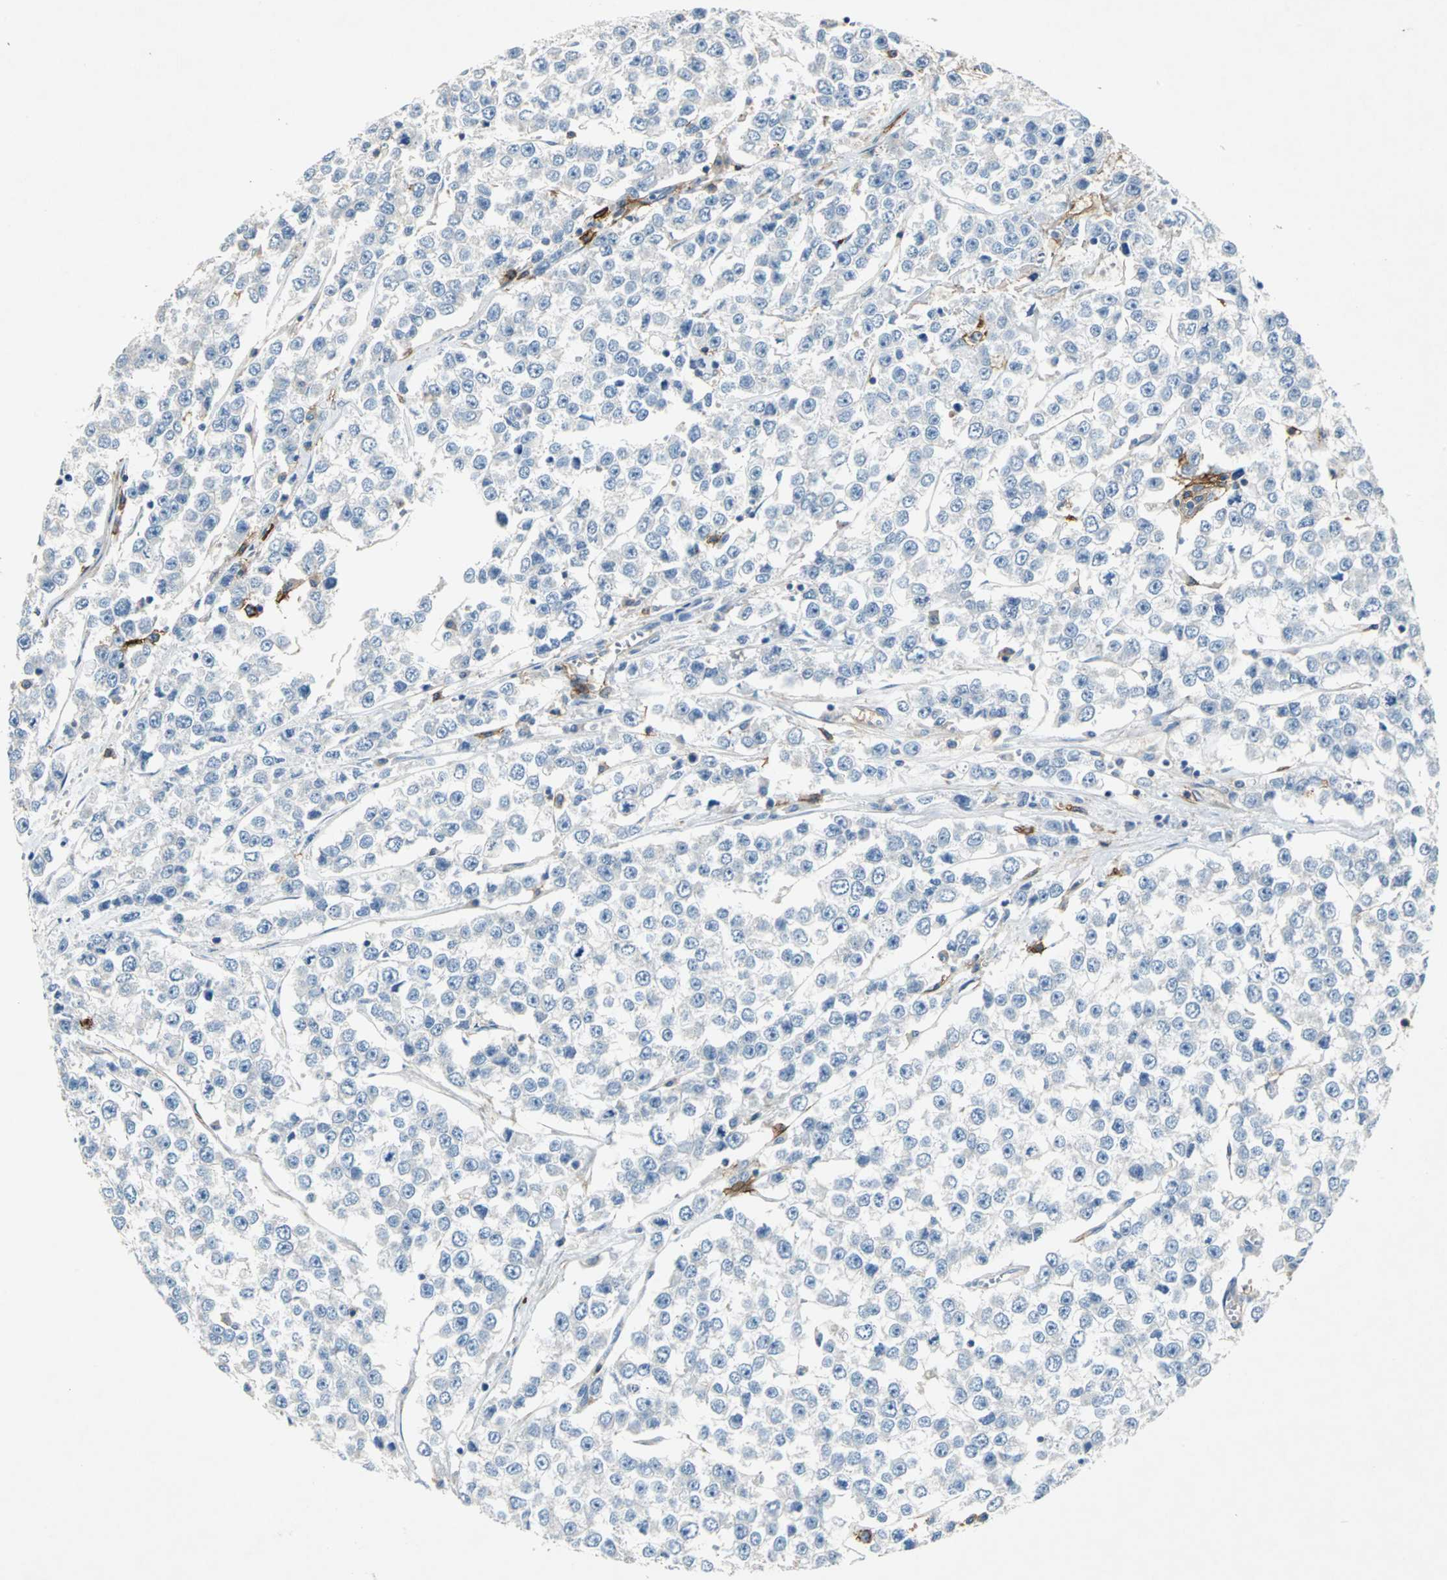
{"staining": {"intensity": "negative", "quantity": "none", "location": "none"}, "tissue": "testis cancer", "cell_type": "Tumor cells", "image_type": "cancer", "snomed": [{"axis": "morphology", "description": "Seminoma, NOS"}, {"axis": "morphology", "description": "Carcinoma, Embryonal, NOS"}, {"axis": "topography", "description": "Testis"}], "caption": "This micrograph is of testis cancer stained with immunohistochemistry to label a protein in brown with the nuclei are counter-stained blue. There is no positivity in tumor cells. (IHC, brightfield microscopy, high magnification).", "gene": "RPS13", "patient": {"sex": "male", "age": 52}}